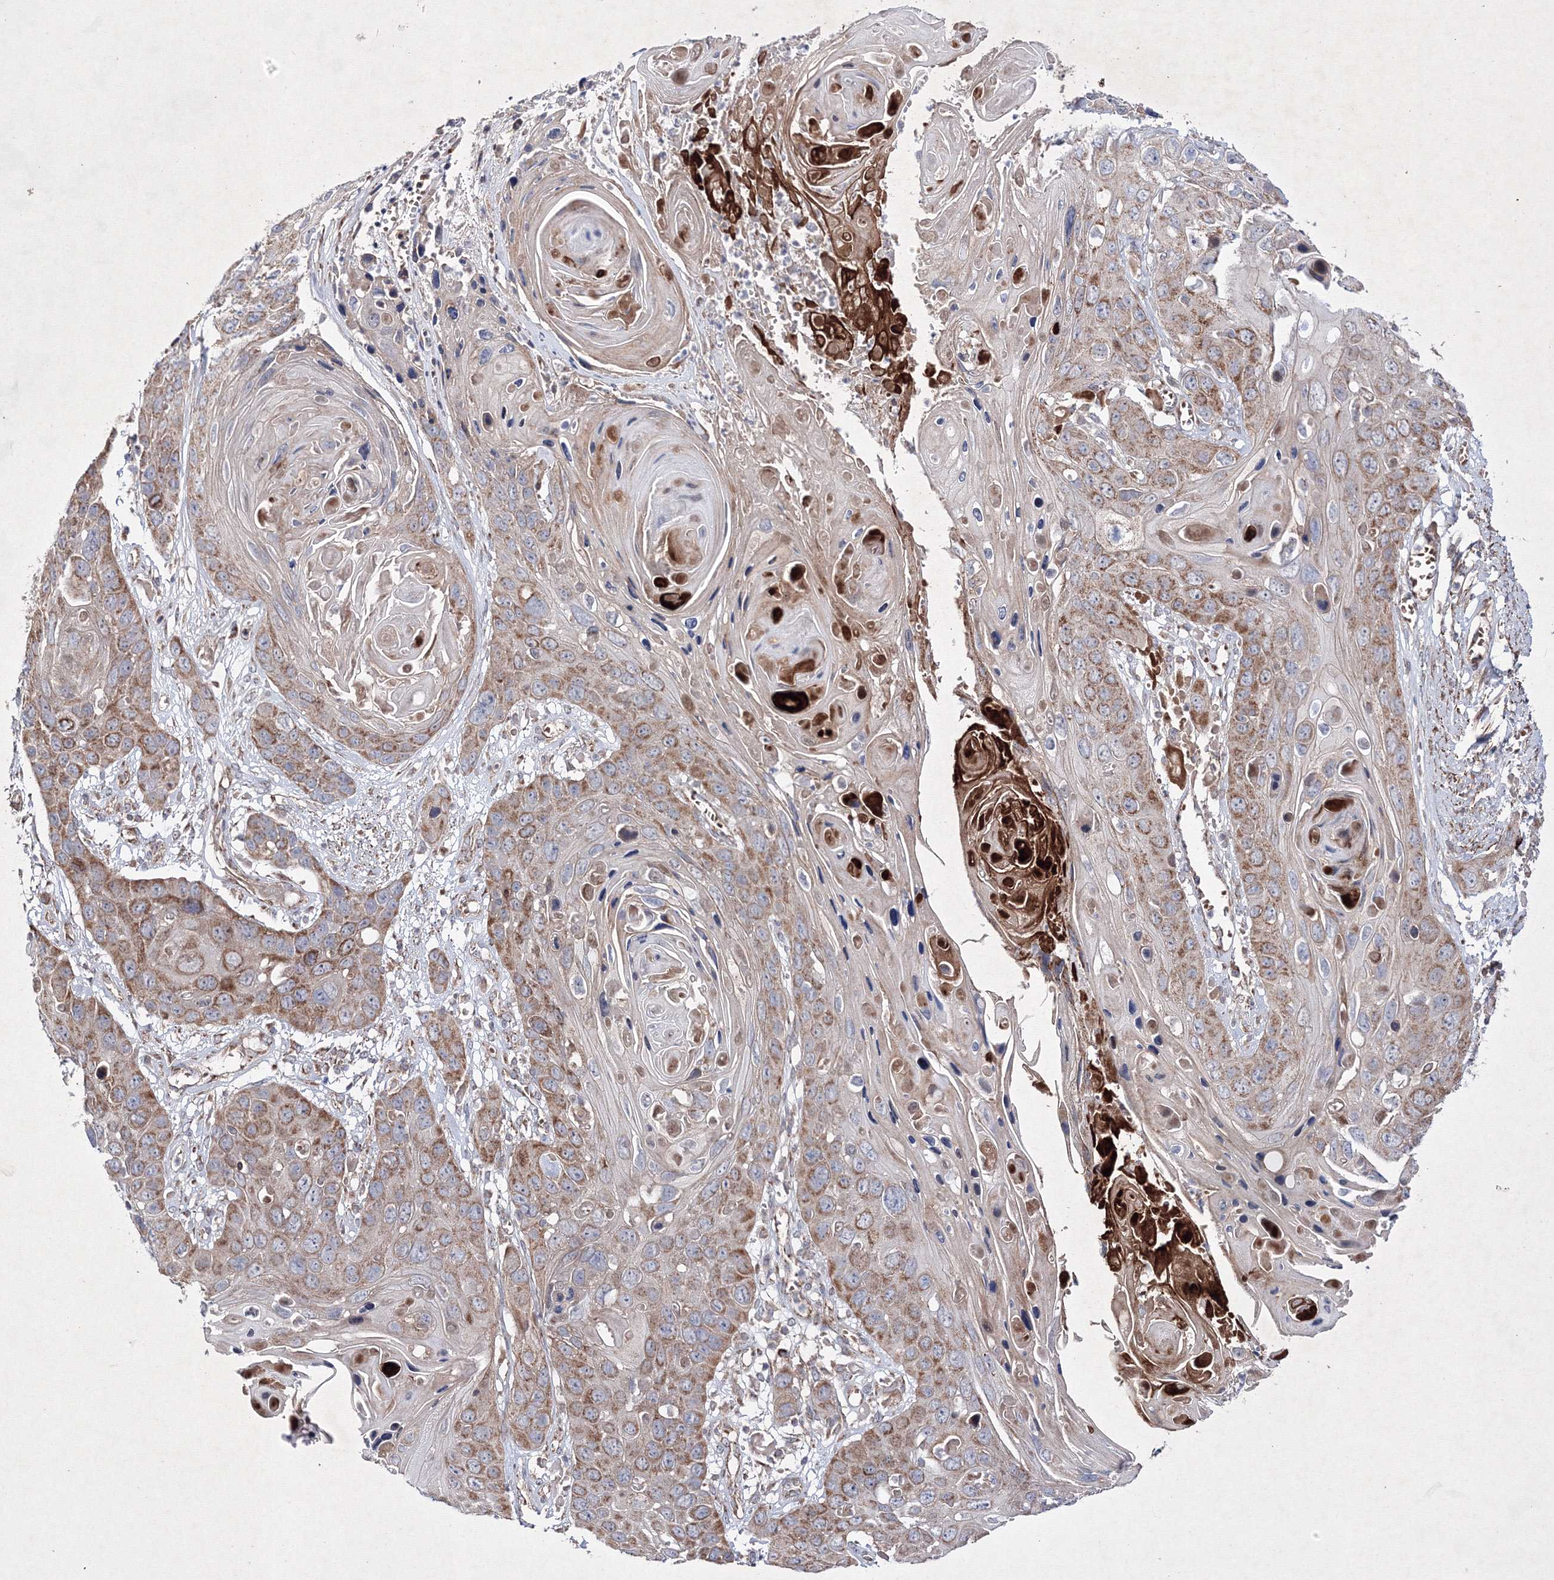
{"staining": {"intensity": "moderate", "quantity": ">75%", "location": "cytoplasmic/membranous"}, "tissue": "skin cancer", "cell_type": "Tumor cells", "image_type": "cancer", "snomed": [{"axis": "morphology", "description": "Squamous cell carcinoma, NOS"}, {"axis": "topography", "description": "Skin"}], "caption": "Immunohistochemical staining of skin cancer demonstrates medium levels of moderate cytoplasmic/membranous protein staining in approximately >75% of tumor cells.", "gene": "GFM1", "patient": {"sex": "male", "age": 55}}